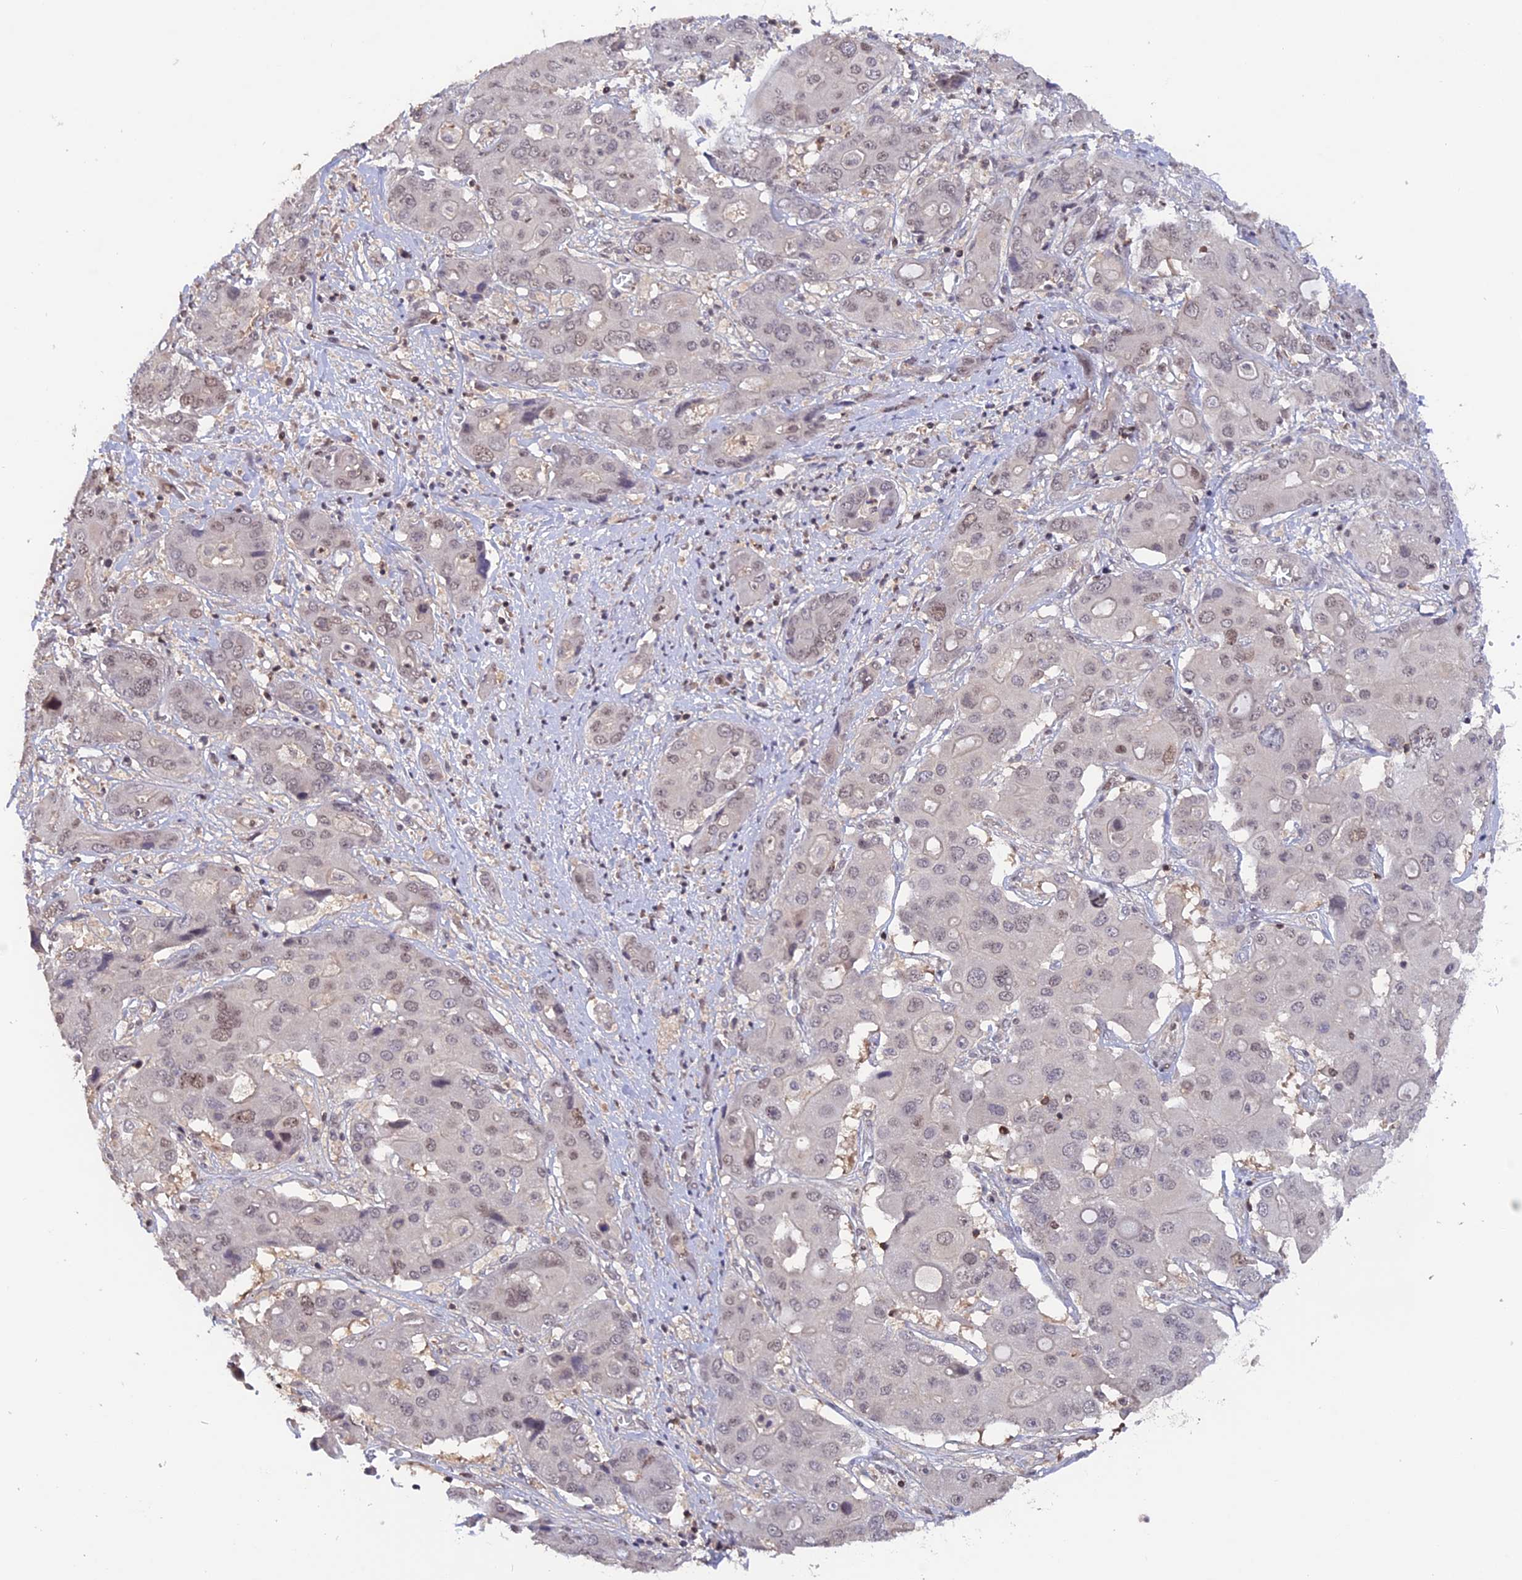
{"staining": {"intensity": "weak", "quantity": "<25%", "location": "nuclear"}, "tissue": "liver cancer", "cell_type": "Tumor cells", "image_type": "cancer", "snomed": [{"axis": "morphology", "description": "Cholangiocarcinoma"}, {"axis": "topography", "description": "Liver"}], "caption": "This photomicrograph is of cholangiocarcinoma (liver) stained with immunohistochemistry to label a protein in brown with the nuclei are counter-stained blue. There is no staining in tumor cells.", "gene": "RFC5", "patient": {"sex": "male", "age": 67}}